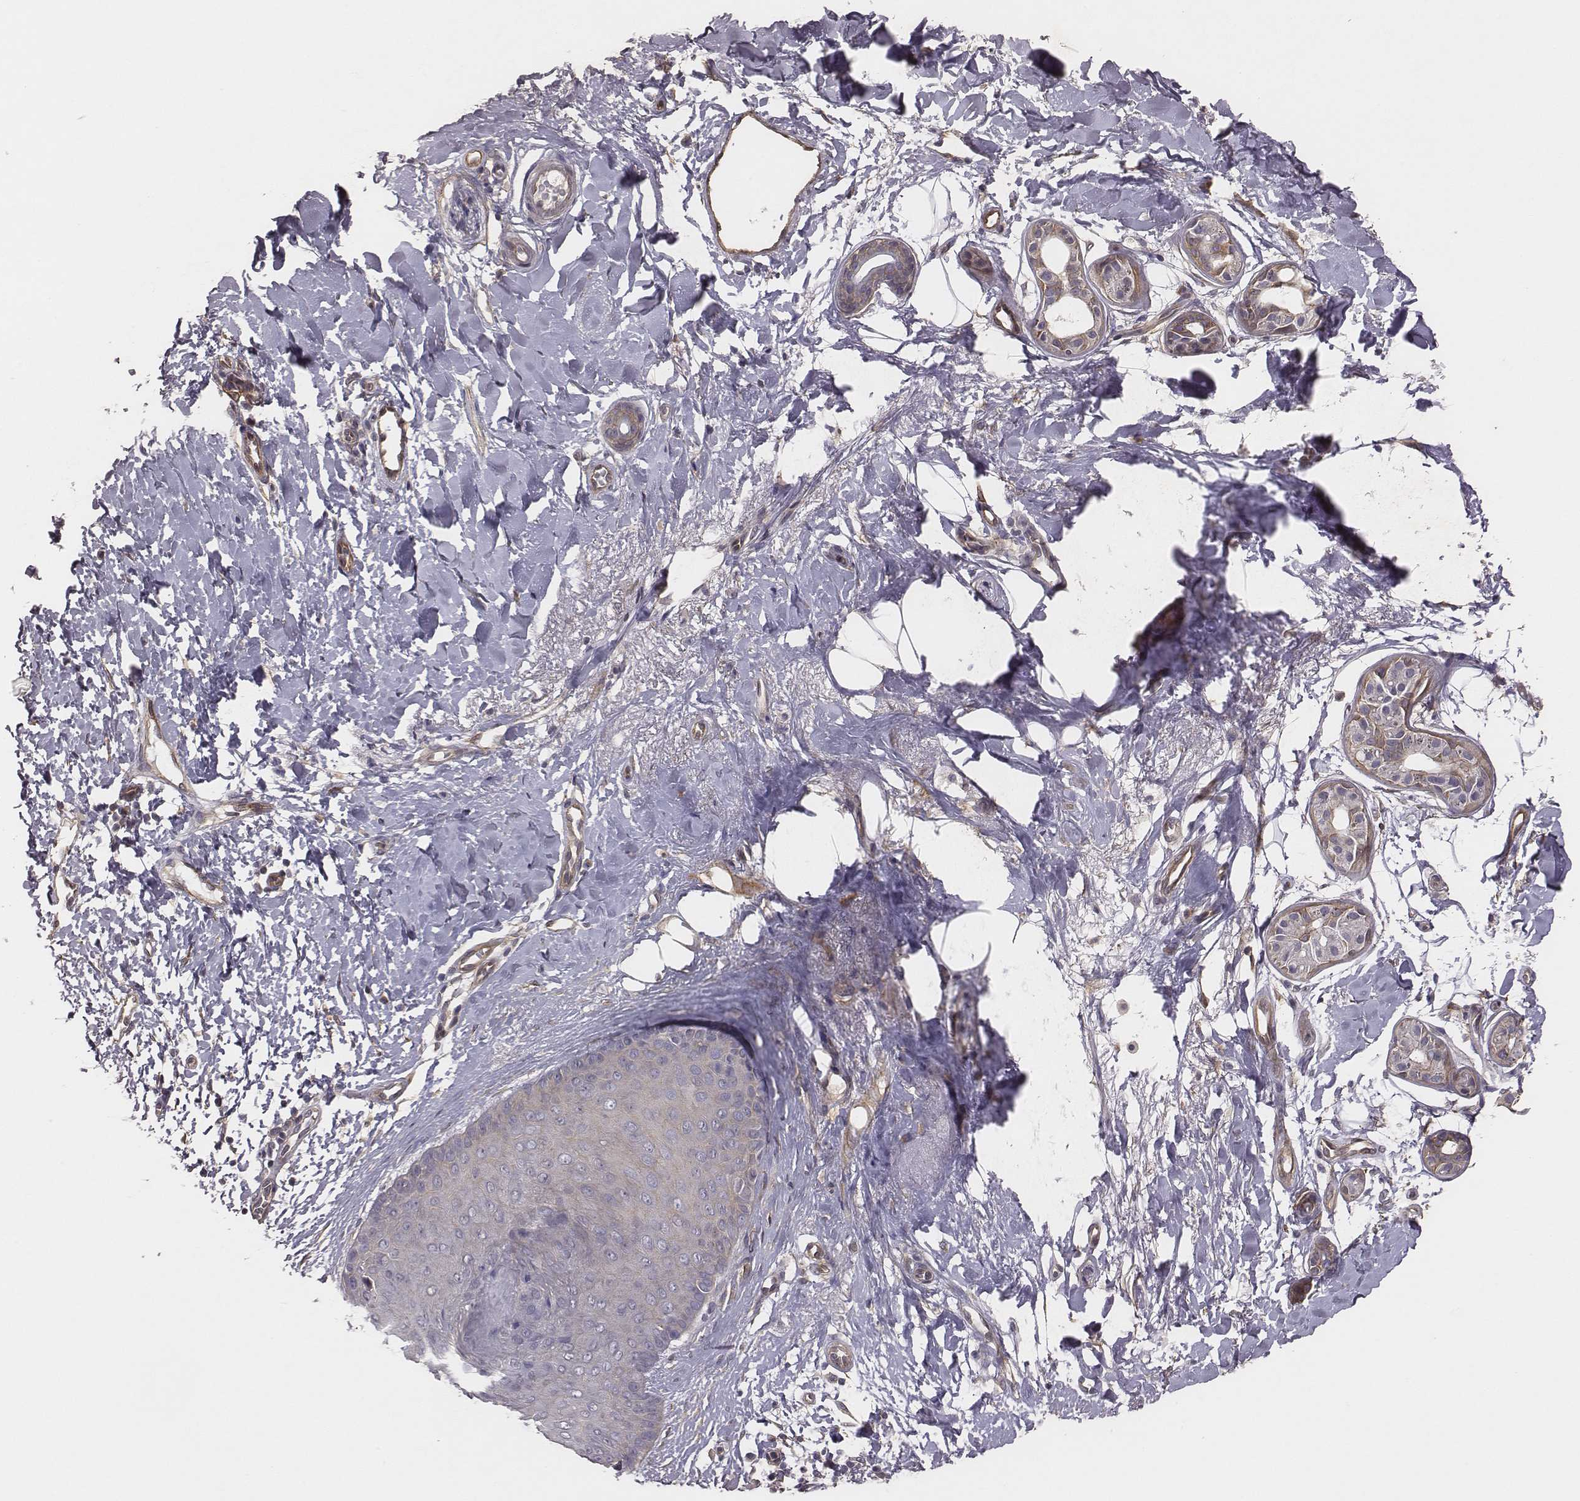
{"staining": {"intensity": "negative", "quantity": "none", "location": "none"}, "tissue": "skin cancer", "cell_type": "Tumor cells", "image_type": "cancer", "snomed": [{"axis": "morphology", "description": "Normal tissue, NOS"}, {"axis": "morphology", "description": "Basal cell carcinoma"}, {"axis": "topography", "description": "Skin"}], "caption": "Skin cancer was stained to show a protein in brown. There is no significant expression in tumor cells. (IHC, brightfield microscopy, high magnification).", "gene": "SCARF1", "patient": {"sex": "male", "age": 84}}